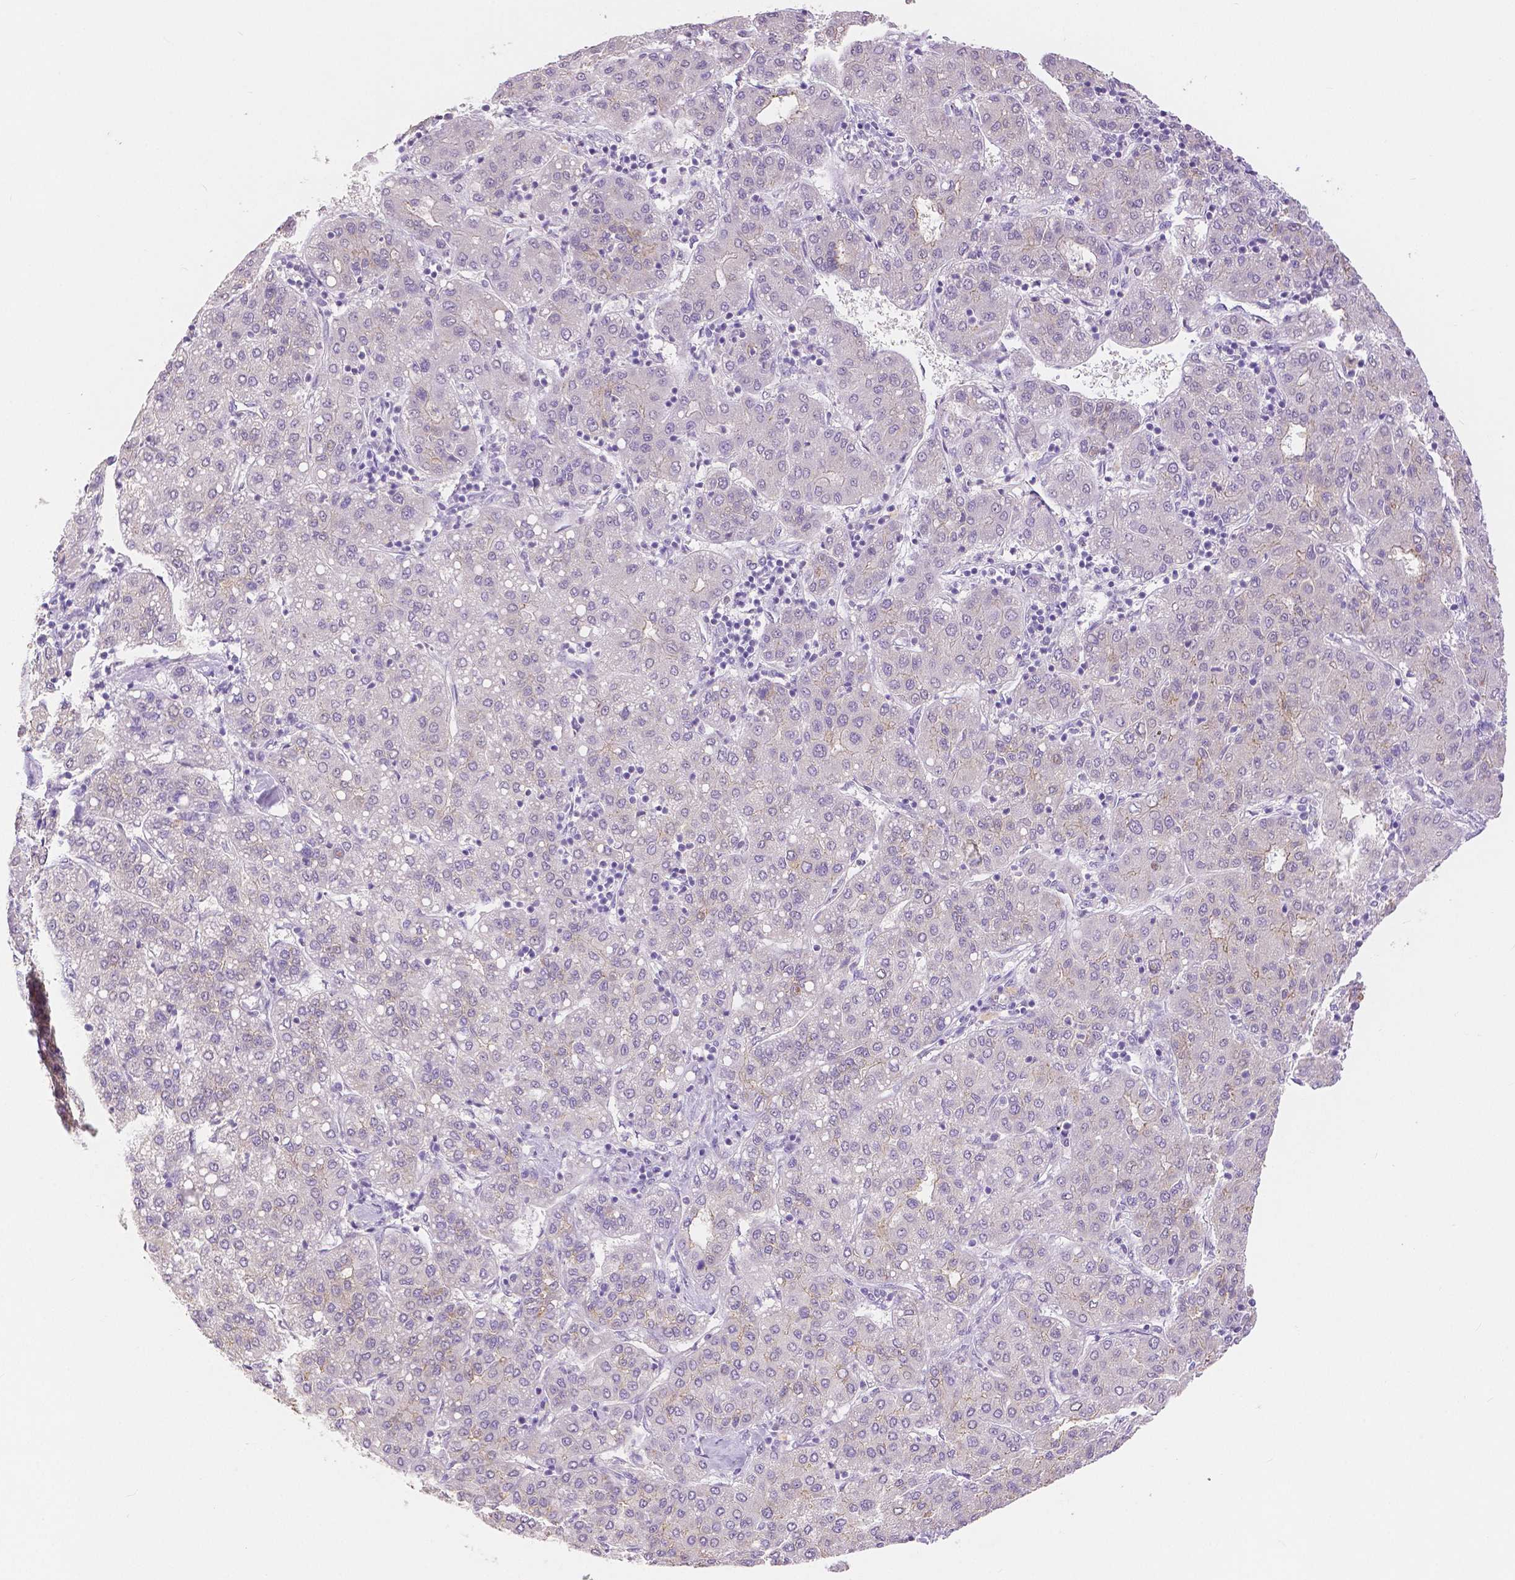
{"staining": {"intensity": "negative", "quantity": "none", "location": "none"}, "tissue": "liver cancer", "cell_type": "Tumor cells", "image_type": "cancer", "snomed": [{"axis": "morphology", "description": "Carcinoma, Hepatocellular, NOS"}, {"axis": "topography", "description": "Liver"}], "caption": "Human hepatocellular carcinoma (liver) stained for a protein using immunohistochemistry (IHC) displays no expression in tumor cells.", "gene": "OCLN", "patient": {"sex": "male", "age": 65}}